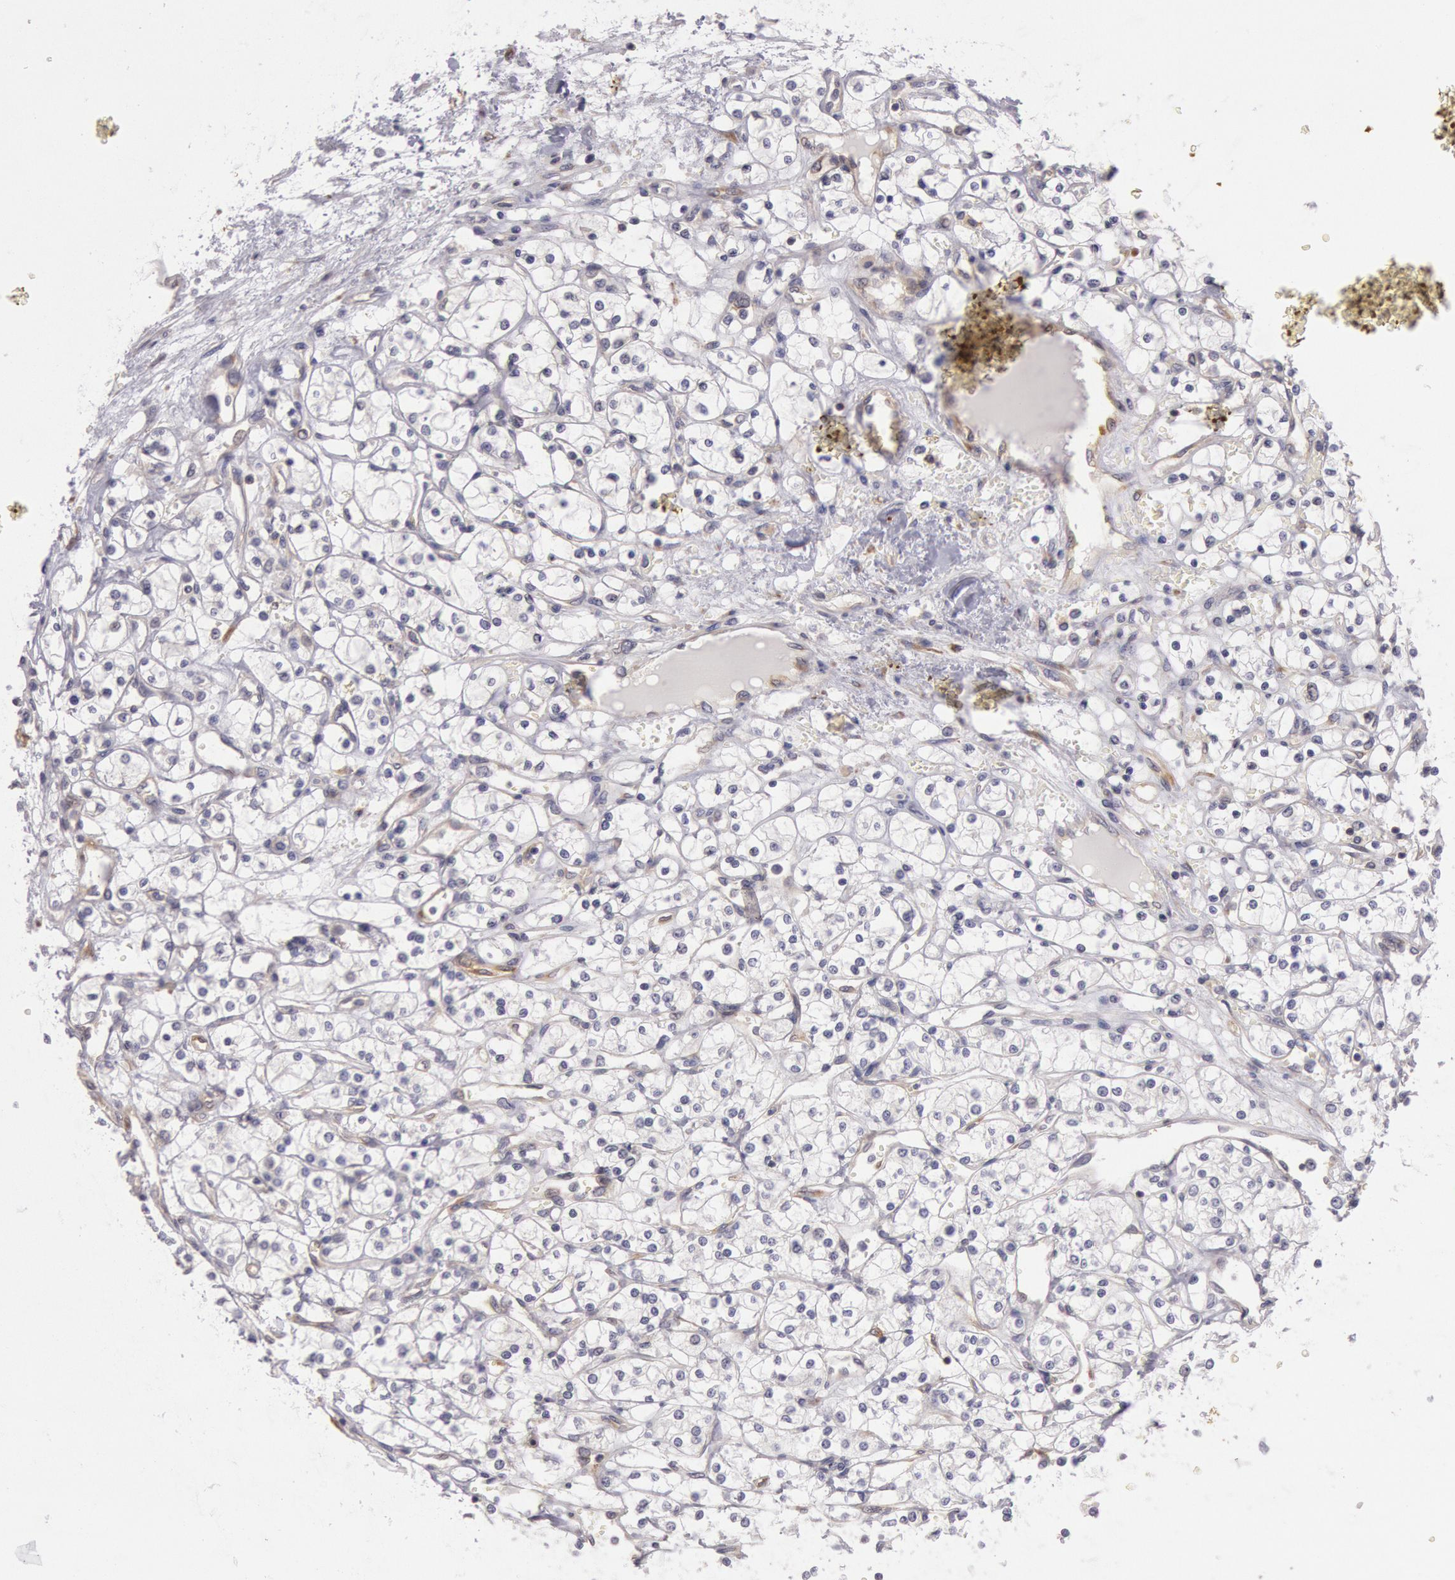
{"staining": {"intensity": "weak", "quantity": "<25%", "location": "cytoplasmic/membranous"}, "tissue": "renal cancer", "cell_type": "Tumor cells", "image_type": "cancer", "snomed": [{"axis": "morphology", "description": "Adenocarcinoma, NOS"}, {"axis": "topography", "description": "Kidney"}], "caption": "Protein analysis of renal cancer exhibits no significant staining in tumor cells.", "gene": "NMT2", "patient": {"sex": "male", "age": 61}}